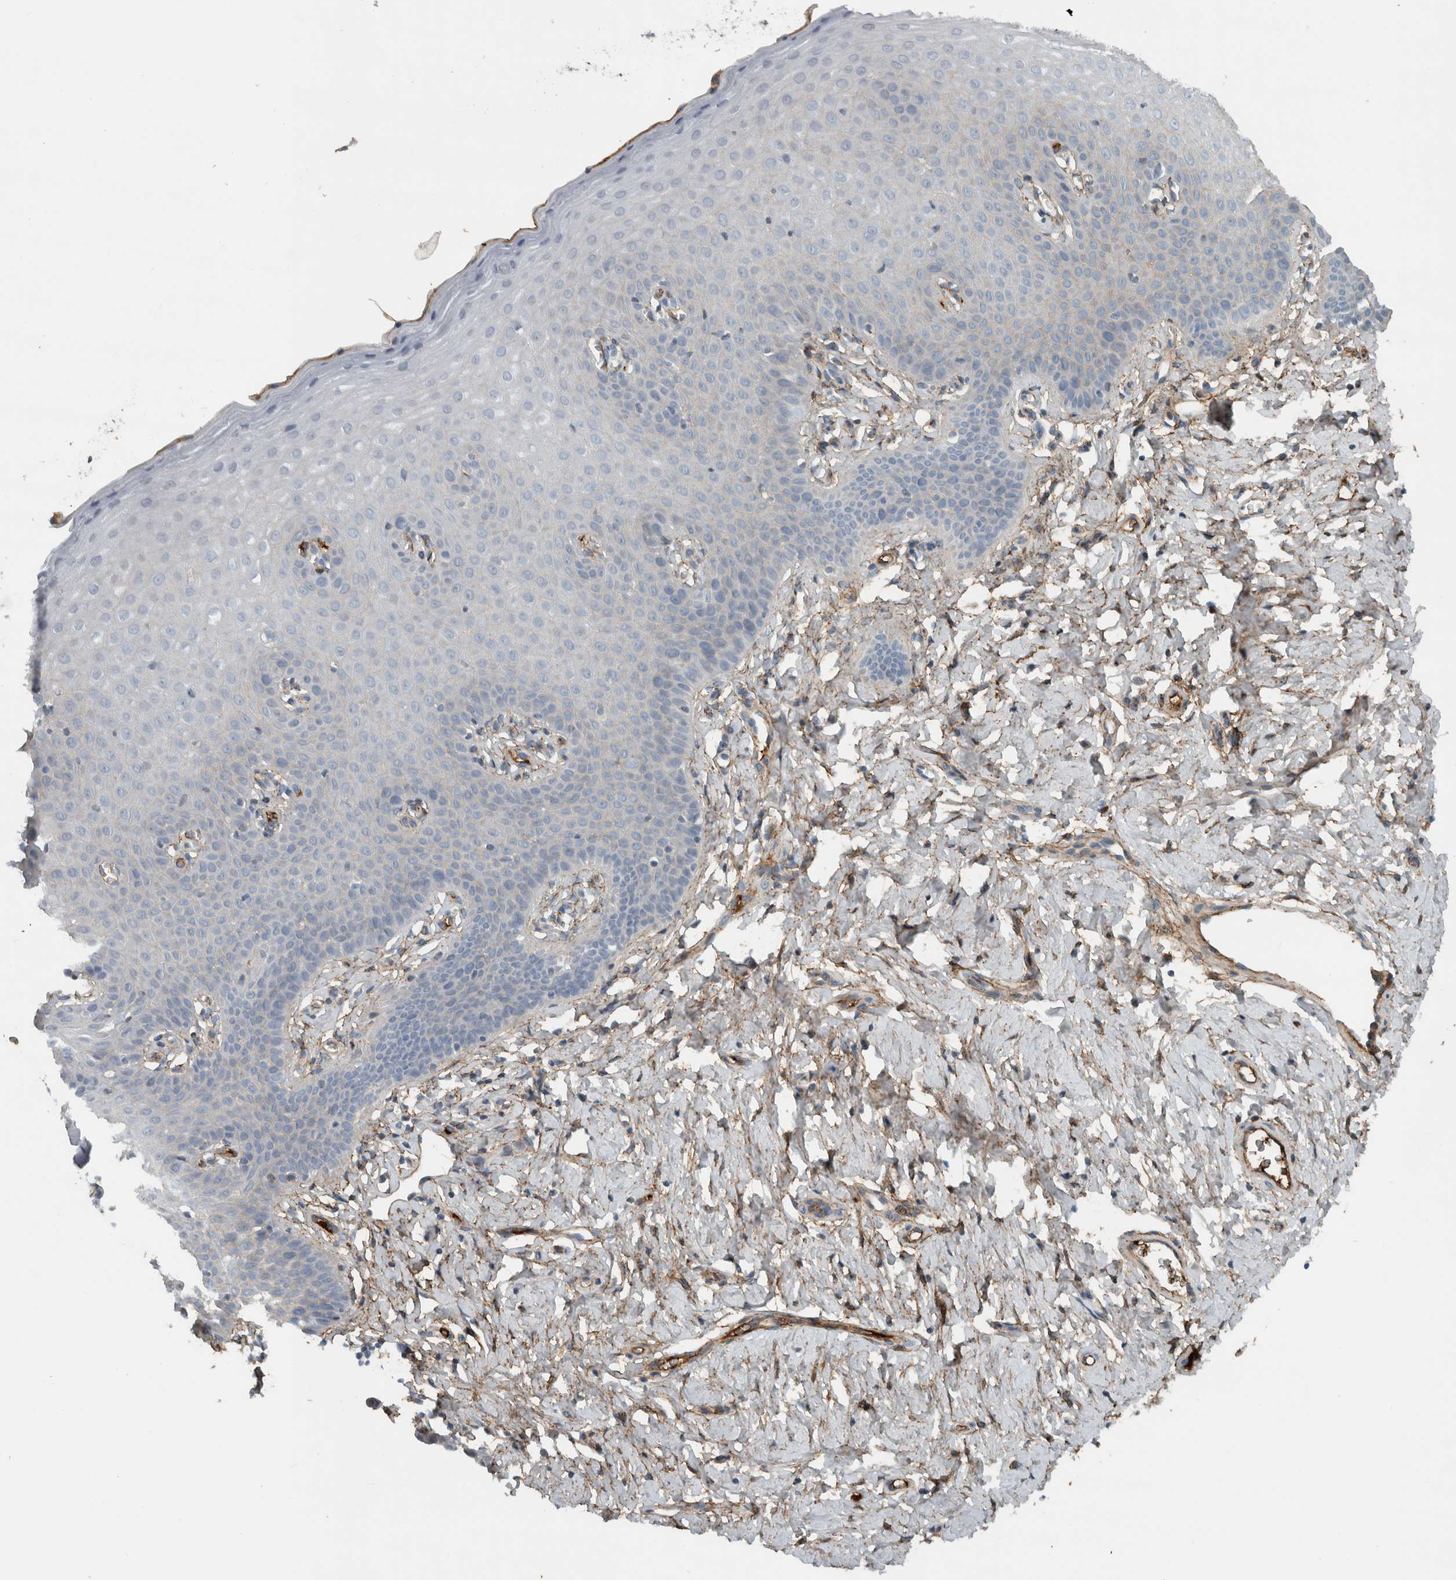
{"staining": {"intensity": "weak", "quantity": "<25%", "location": "cytoplasmic/membranous"}, "tissue": "cervix", "cell_type": "Glandular cells", "image_type": "normal", "snomed": [{"axis": "morphology", "description": "Normal tissue, NOS"}, {"axis": "topography", "description": "Cervix"}], "caption": "Cervix stained for a protein using IHC reveals no positivity glandular cells.", "gene": "FN1", "patient": {"sex": "female", "age": 36}}